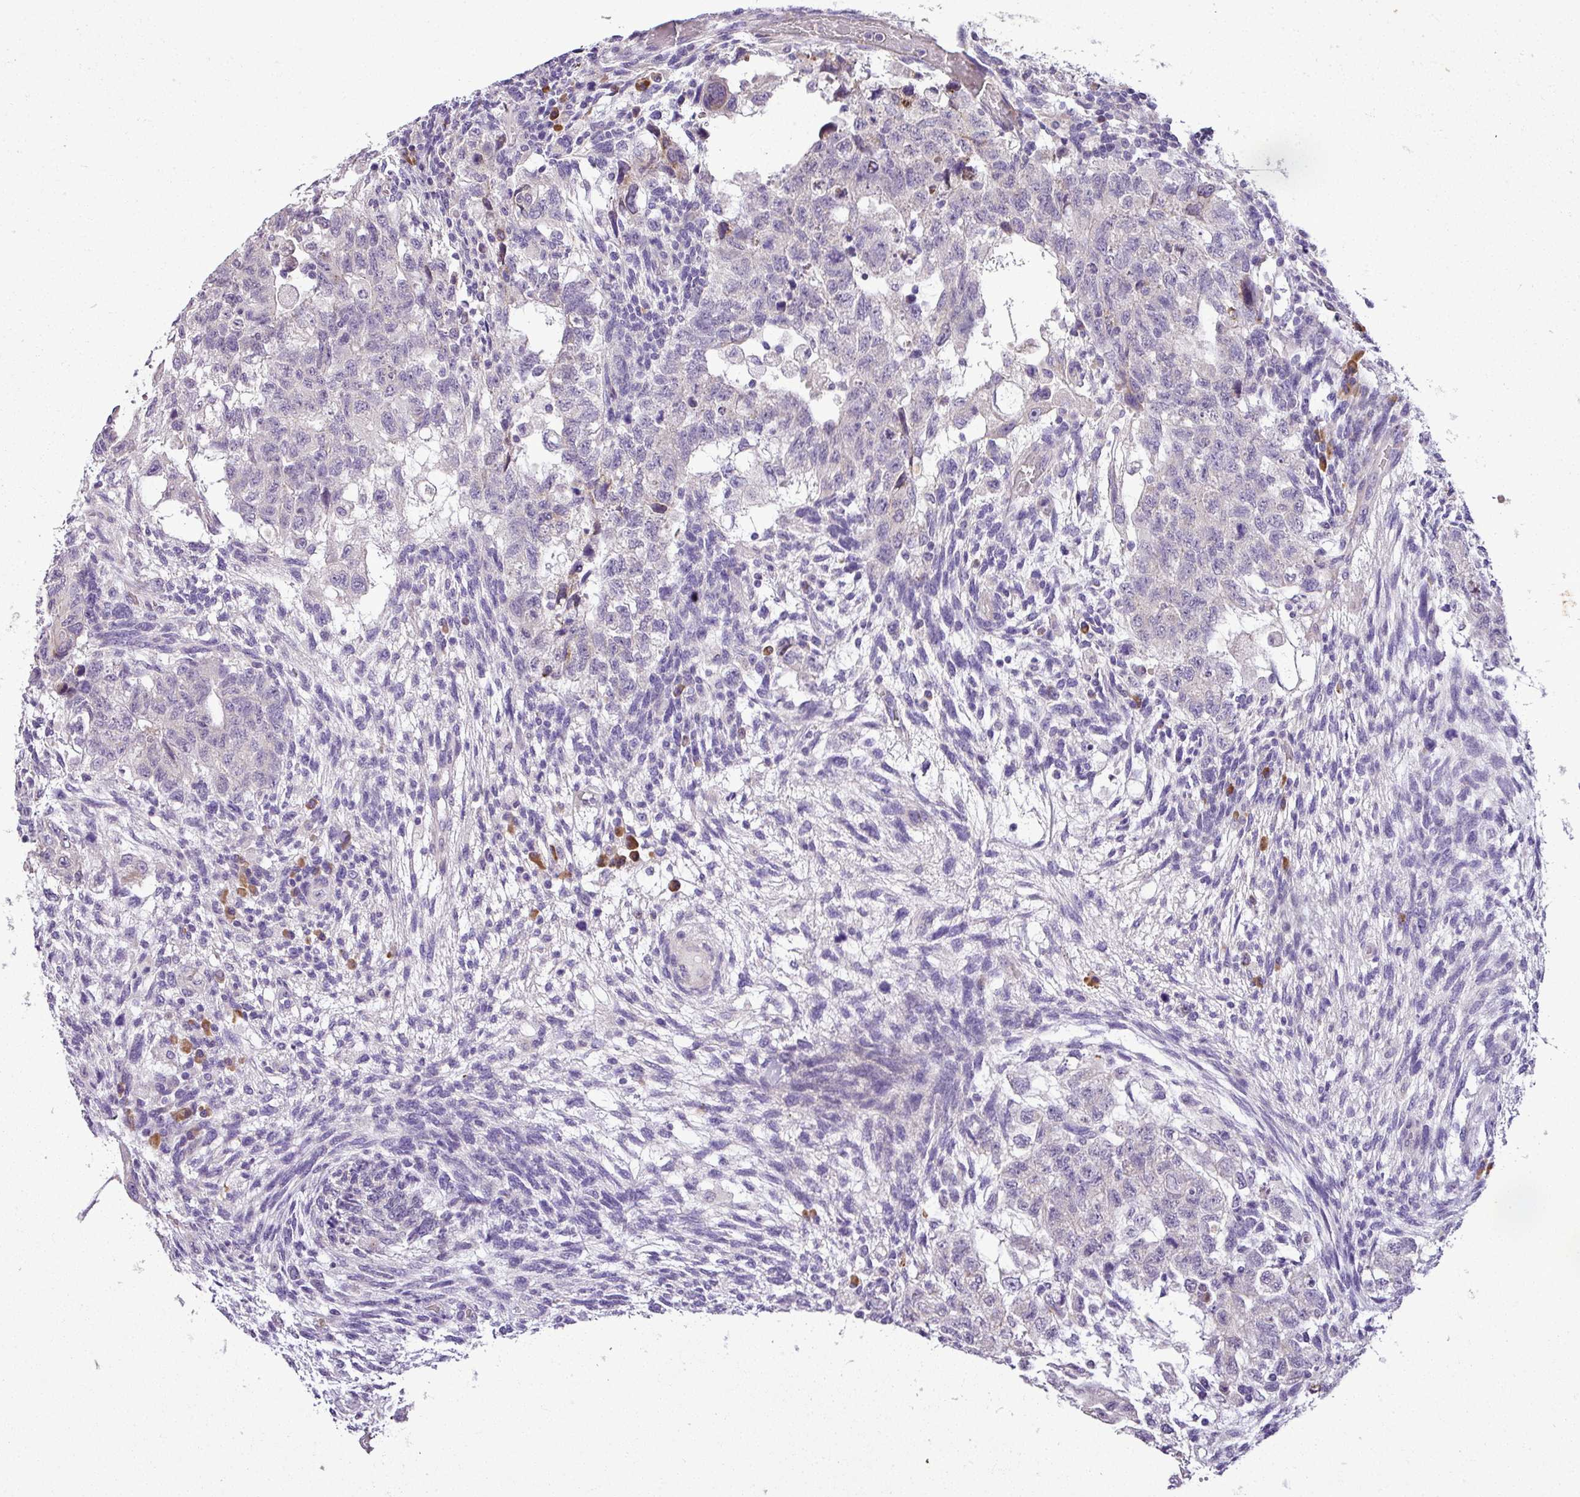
{"staining": {"intensity": "negative", "quantity": "none", "location": "none"}, "tissue": "testis cancer", "cell_type": "Tumor cells", "image_type": "cancer", "snomed": [{"axis": "morphology", "description": "Normal tissue, NOS"}, {"axis": "morphology", "description": "Carcinoma, Embryonal, NOS"}, {"axis": "topography", "description": "Testis"}], "caption": "Immunohistochemical staining of human testis embryonal carcinoma exhibits no significant expression in tumor cells.", "gene": "MOCS3", "patient": {"sex": "male", "age": 36}}